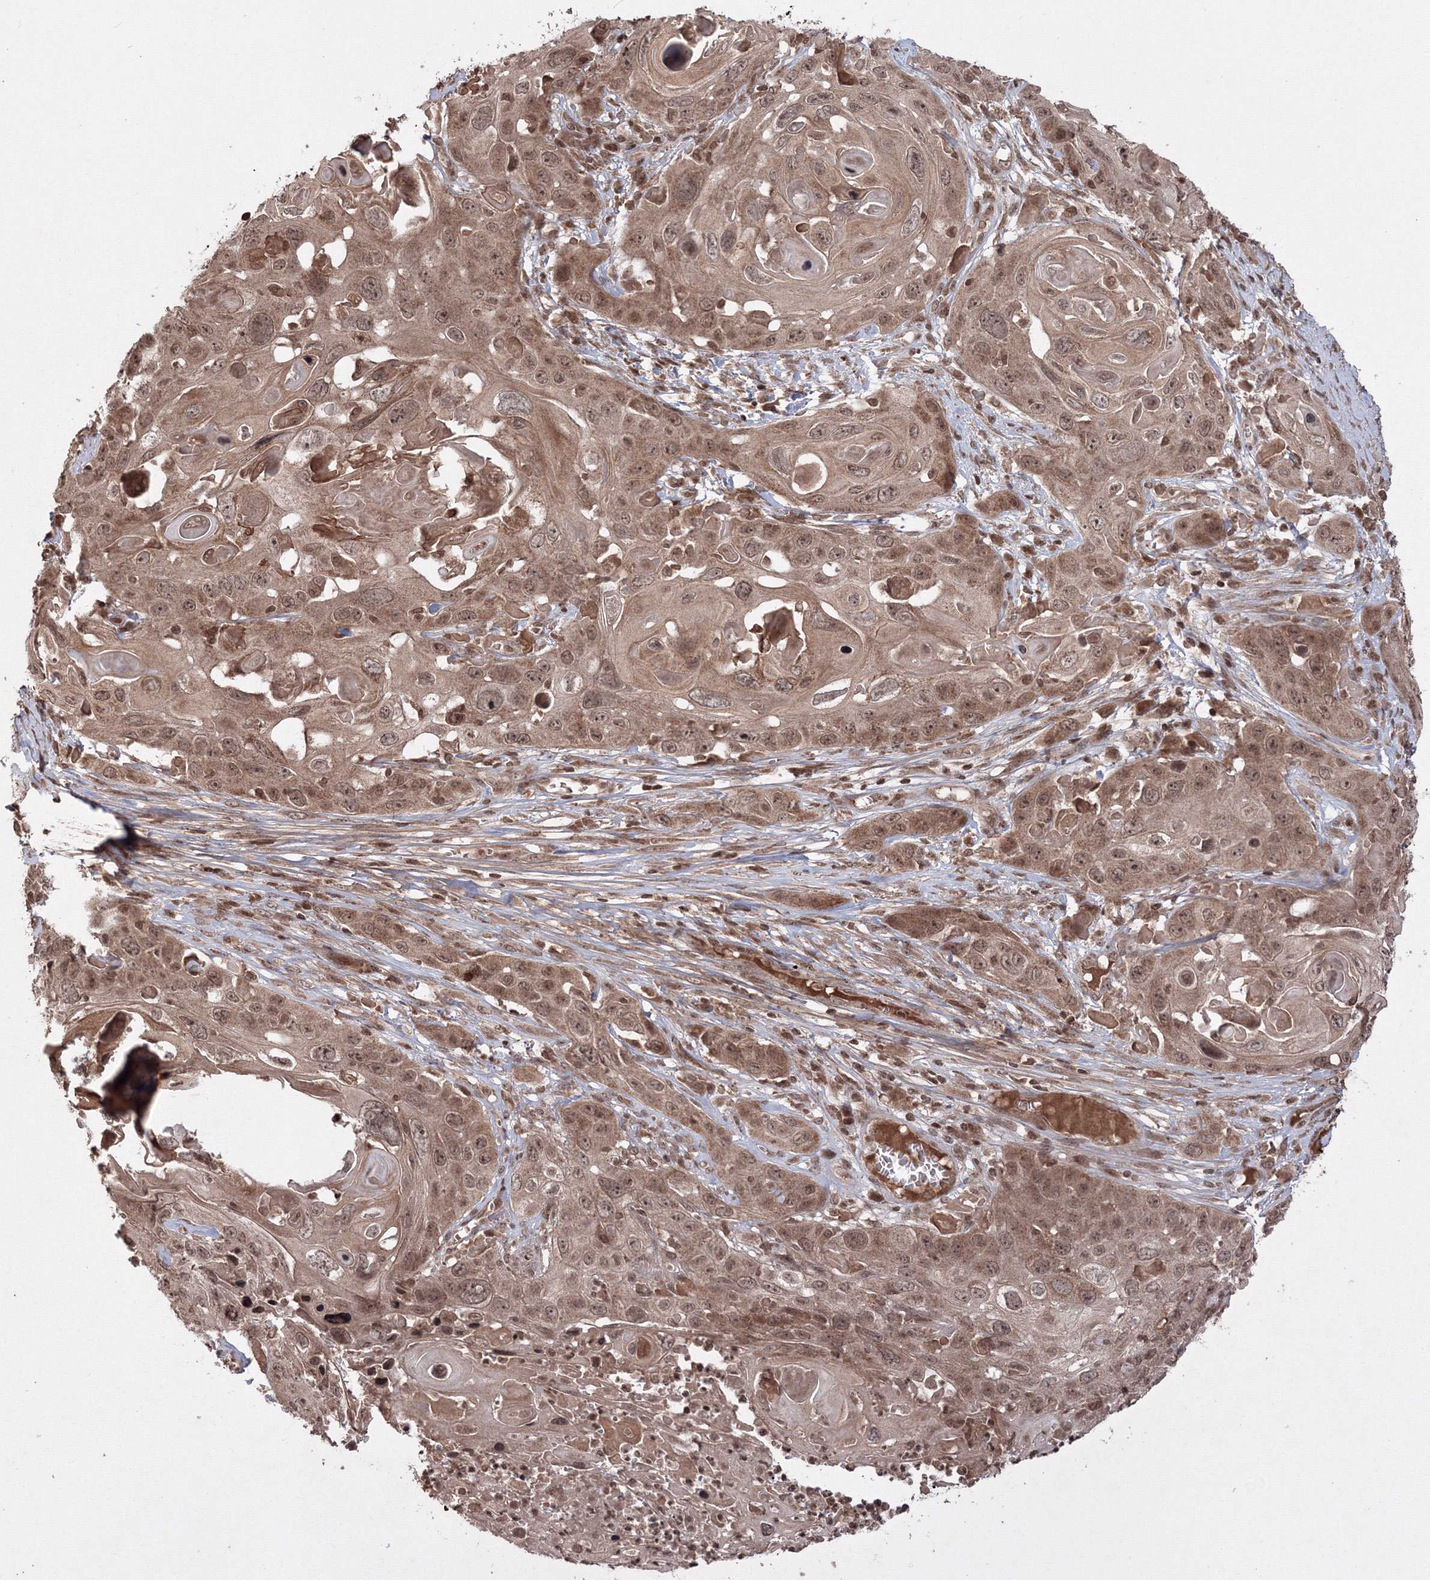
{"staining": {"intensity": "moderate", "quantity": ">75%", "location": "cytoplasmic/membranous,nuclear"}, "tissue": "skin cancer", "cell_type": "Tumor cells", "image_type": "cancer", "snomed": [{"axis": "morphology", "description": "Squamous cell carcinoma, NOS"}, {"axis": "topography", "description": "Skin"}], "caption": "A brown stain shows moderate cytoplasmic/membranous and nuclear positivity of a protein in squamous cell carcinoma (skin) tumor cells.", "gene": "PEX13", "patient": {"sex": "male", "age": 55}}